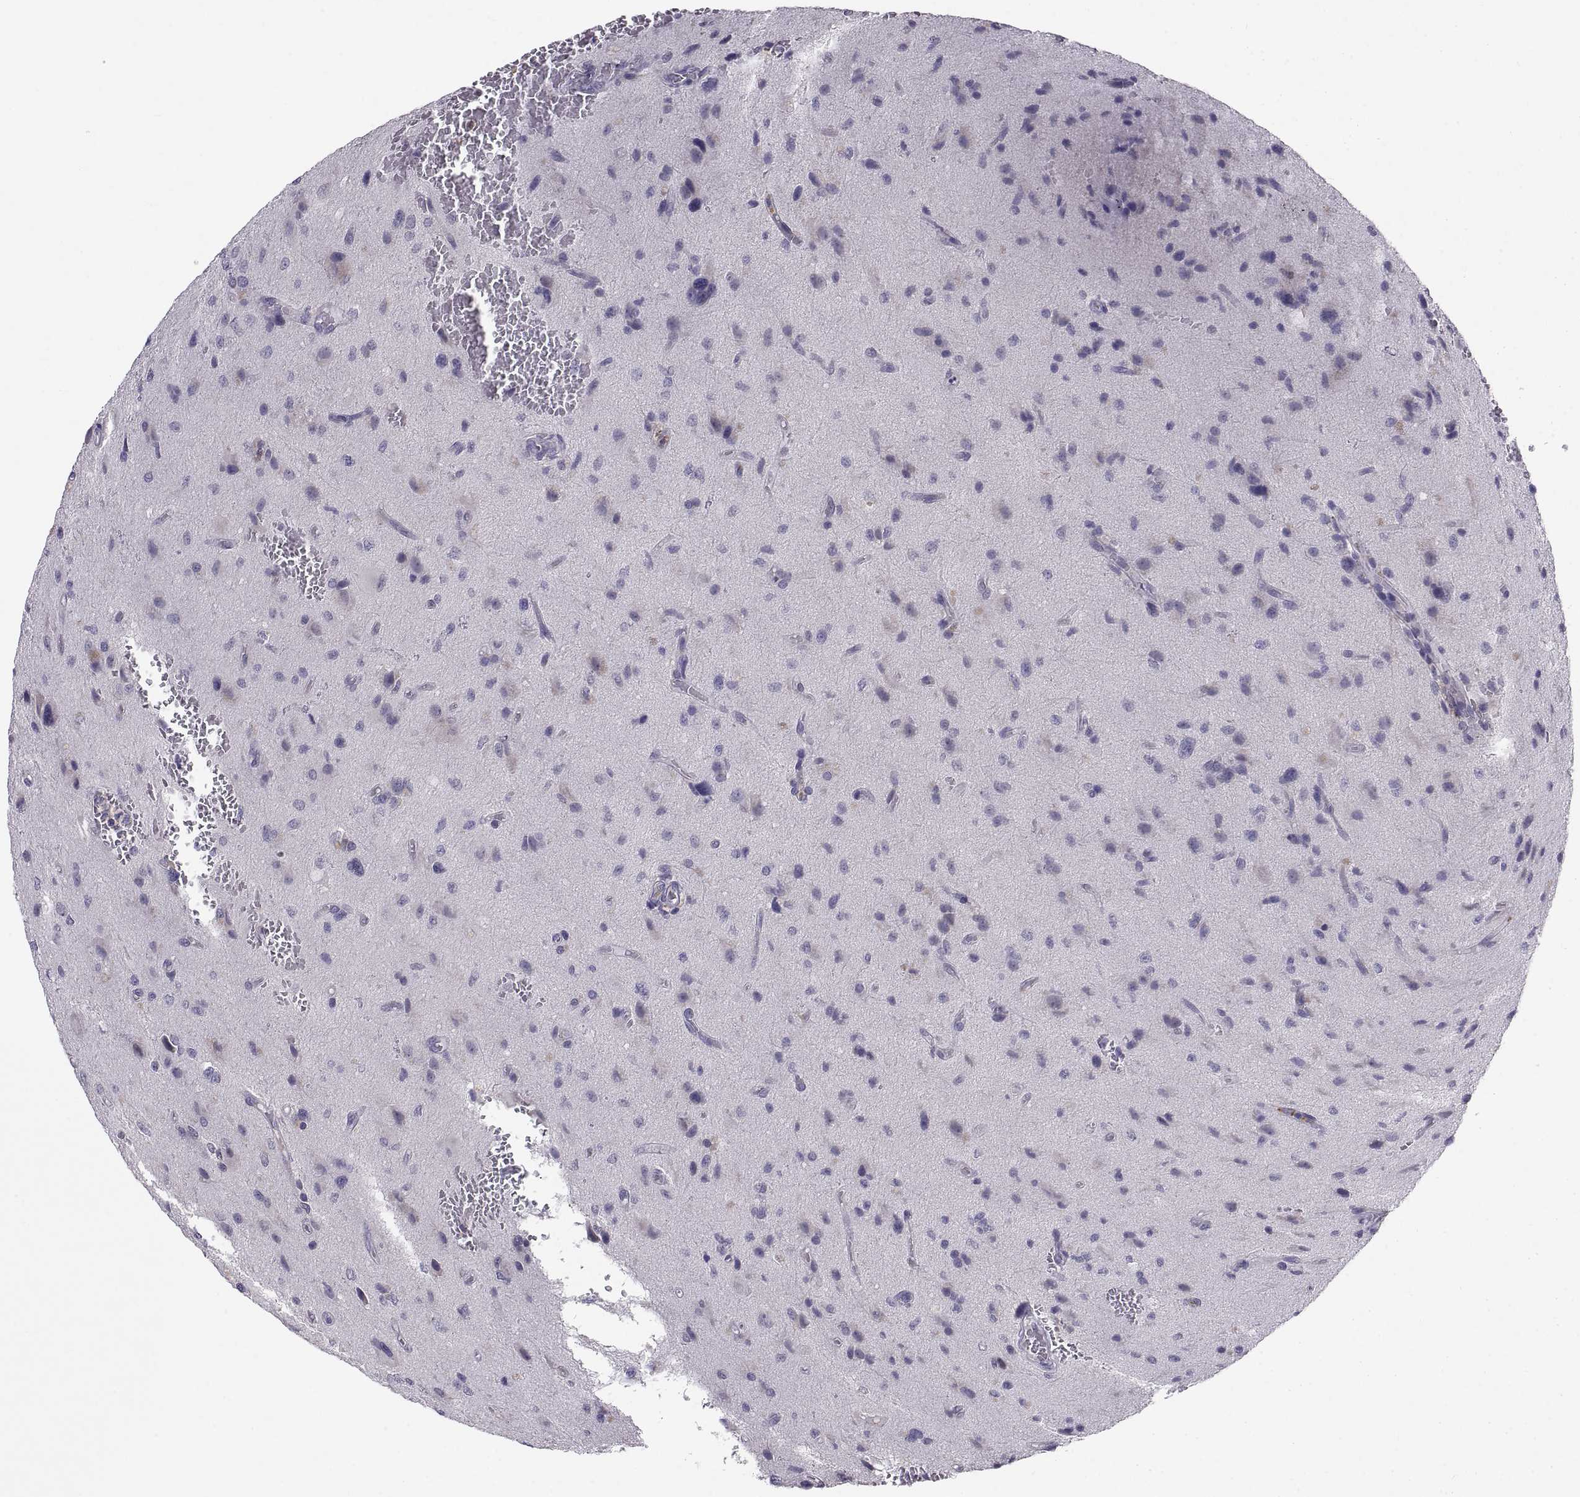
{"staining": {"intensity": "negative", "quantity": "none", "location": "none"}, "tissue": "glioma", "cell_type": "Tumor cells", "image_type": "cancer", "snomed": [{"axis": "morphology", "description": "Glioma, malignant, NOS"}, {"axis": "morphology", "description": "Glioma, malignant, High grade"}, {"axis": "topography", "description": "Brain"}], "caption": "Tumor cells are negative for brown protein staining in malignant glioma. The staining was performed using DAB (3,3'-diaminobenzidine) to visualize the protein expression in brown, while the nuclei were stained in blue with hematoxylin (Magnification: 20x).", "gene": "PKP1", "patient": {"sex": "female", "age": 71}}